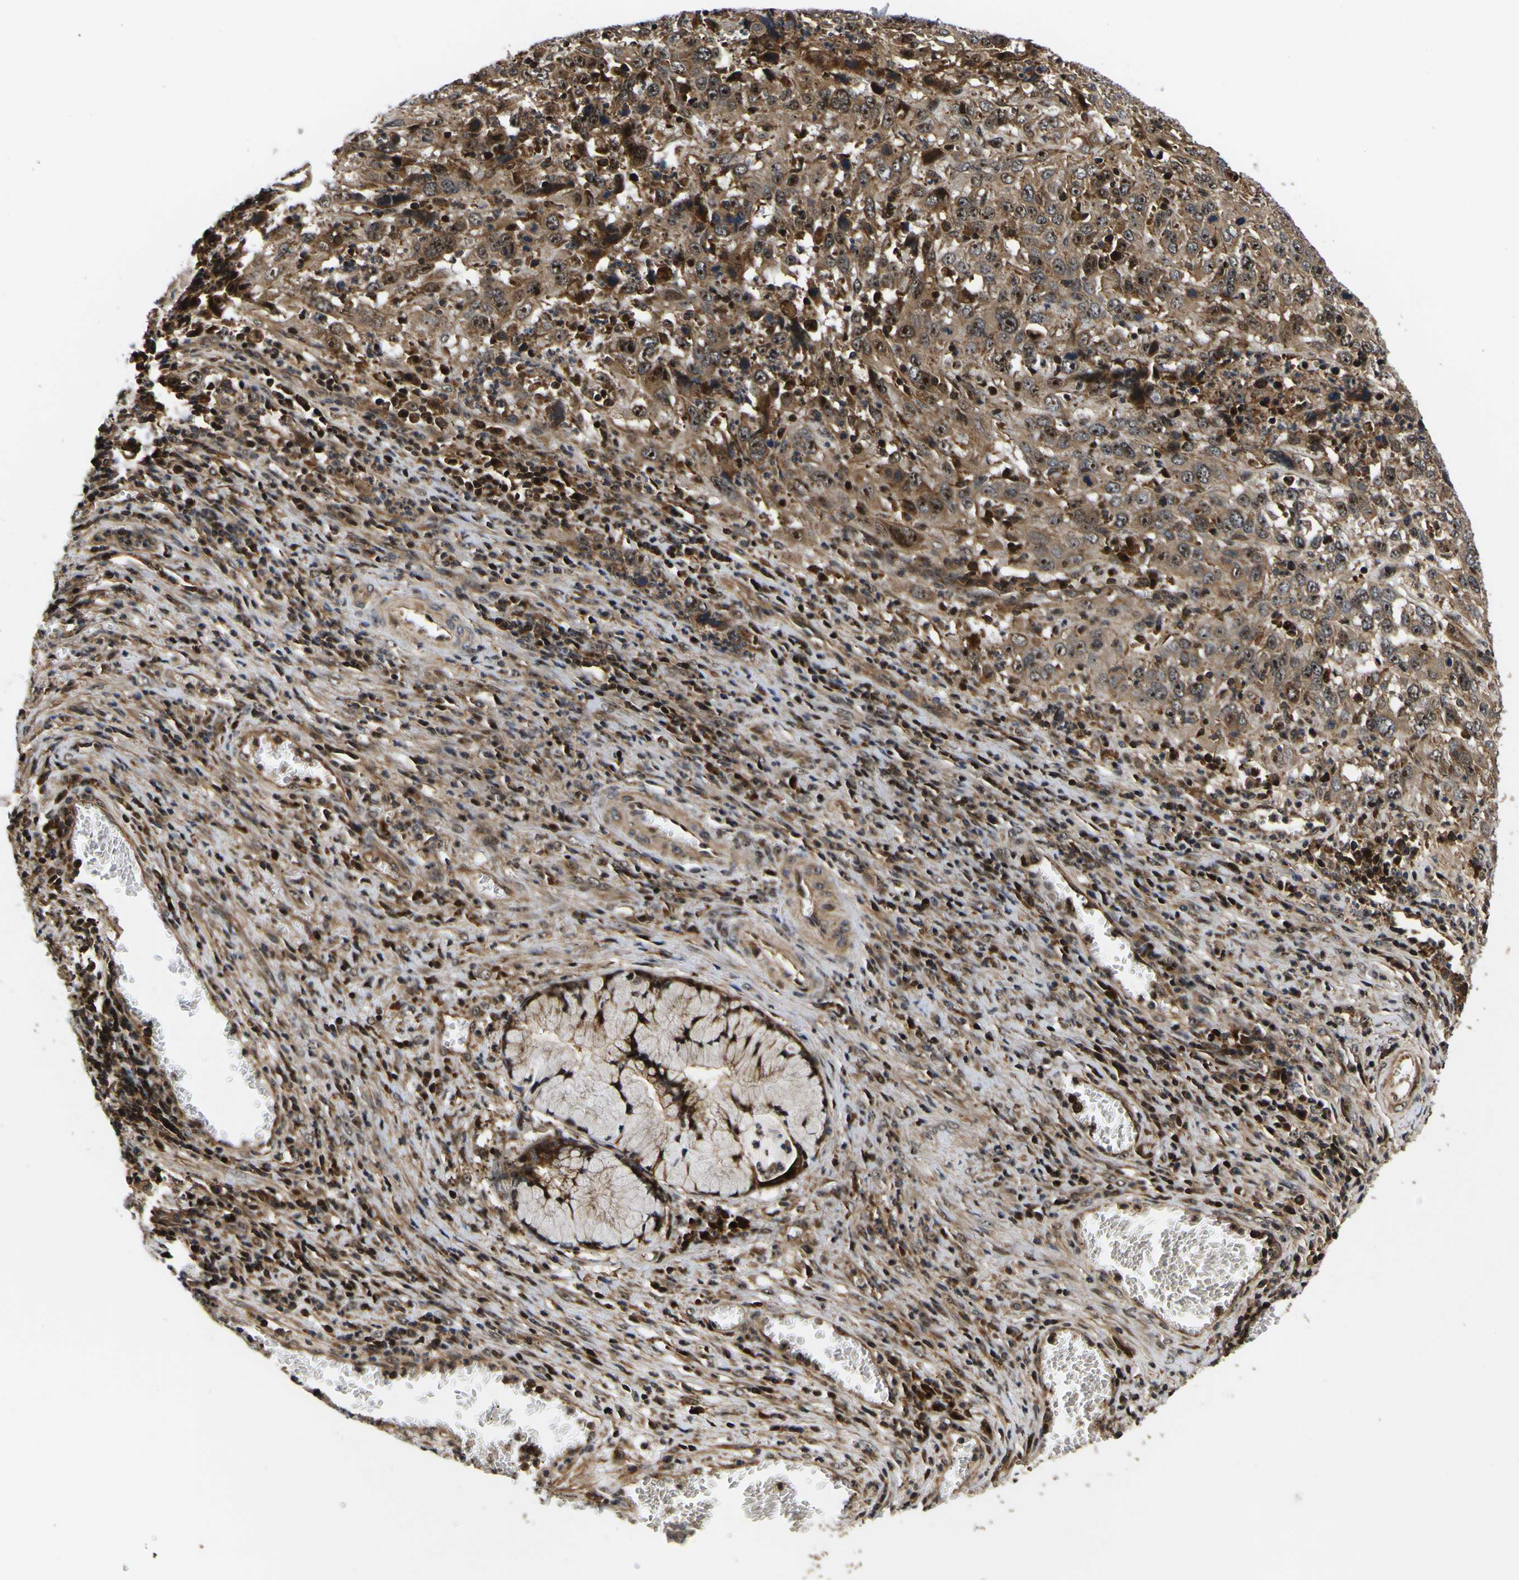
{"staining": {"intensity": "moderate", "quantity": ">75%", "location": "cytoplasmic/membranous,nuclear"}, "tissue": "cervical cancer", "cell_type": "Tumor cells", "image_type": "cancer", "snomed": [{"axis": "morphology", "description": "Squamous cell carcinoma, NOS"}, {"axis": "topography", "description": "Cervix"}], "caption": "This is an image of IHC staining of squamous cell carcinoma (cervical), which shows moderate expression in the cytoplasmic/membranous and nuclear of tumor cells.", "gene": "LRP4", "patient": {"sex": "female", "age": 32}}